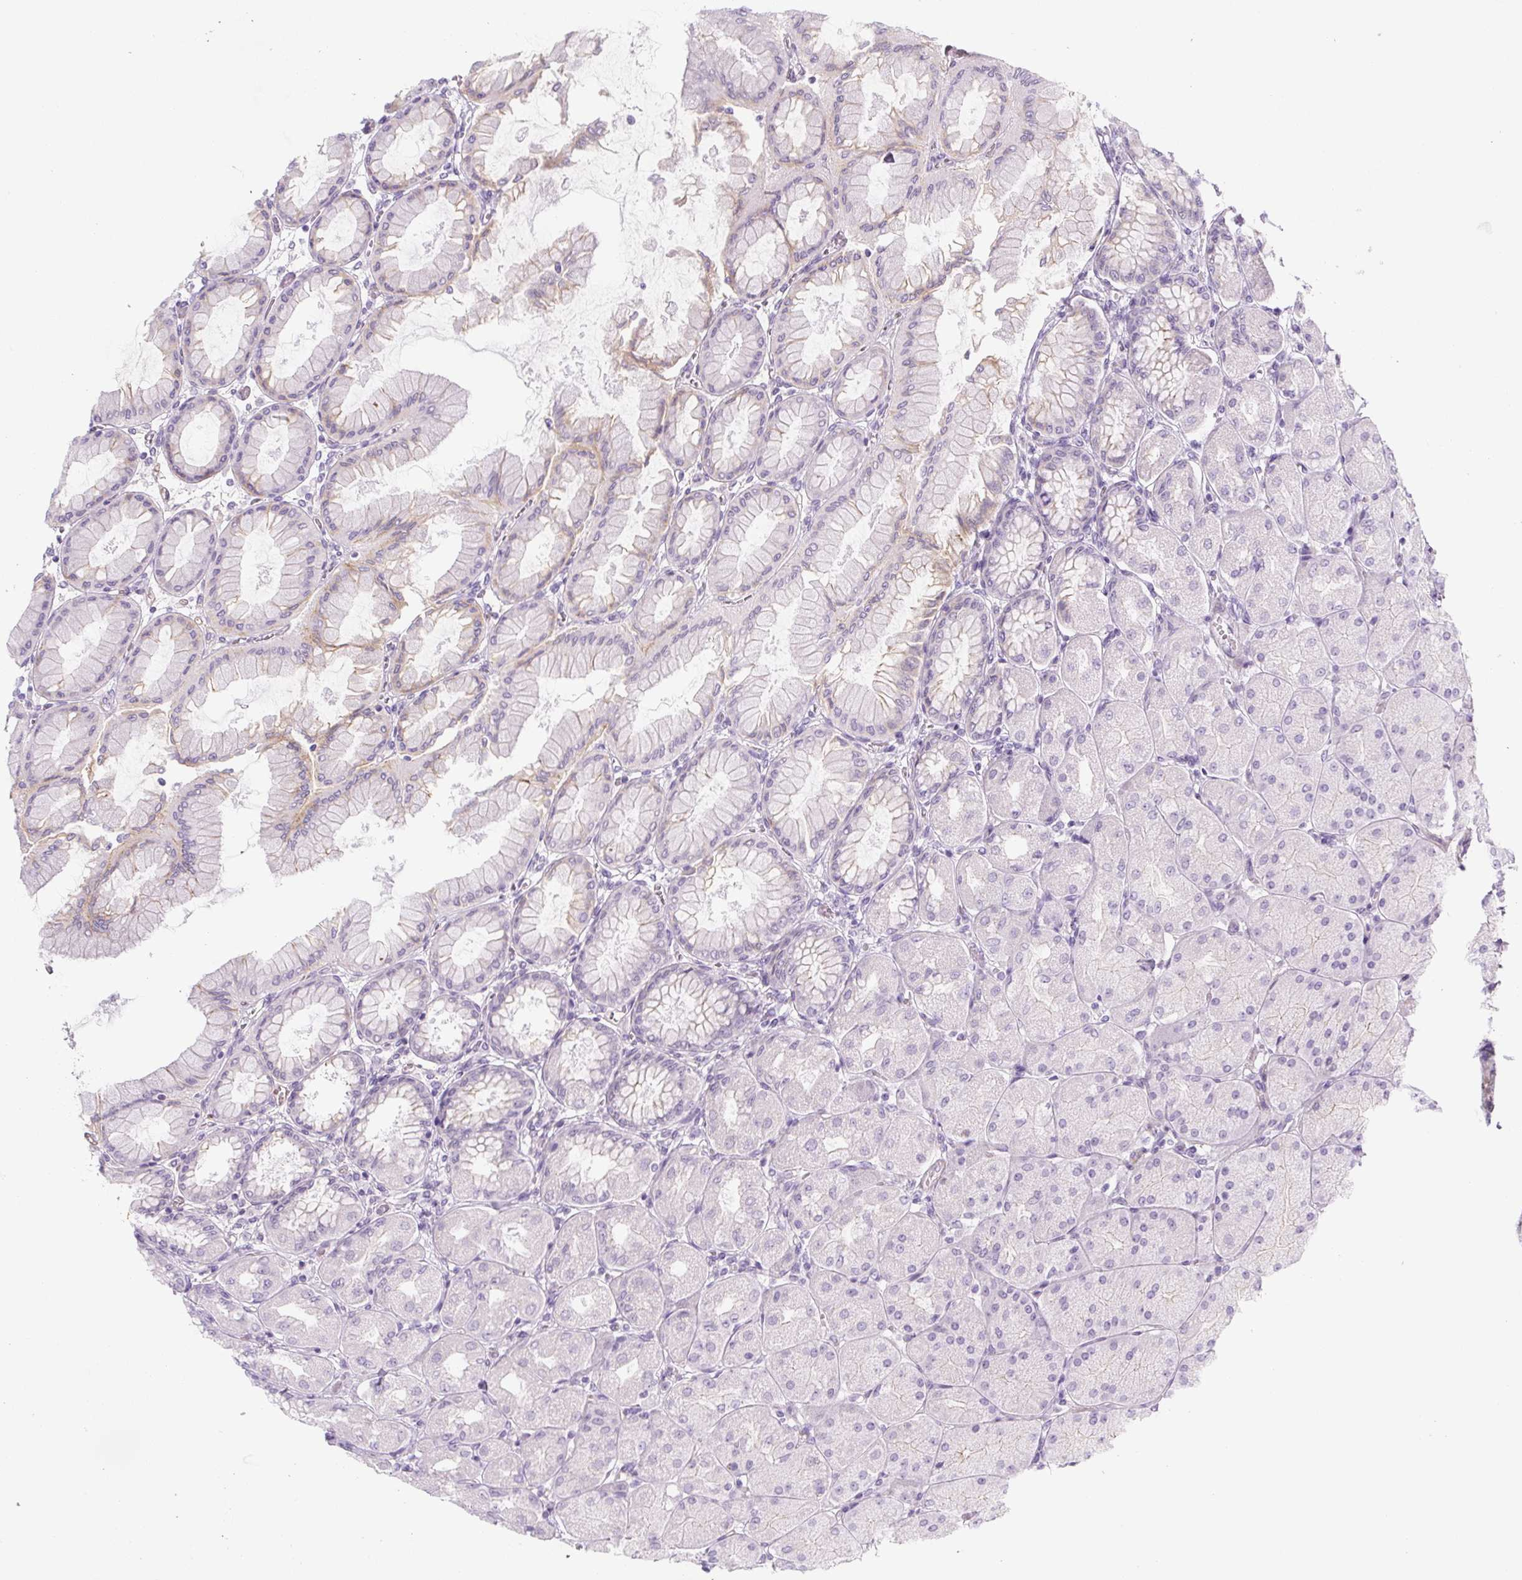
{"staining": {"intensity": "moderate", "quantity": "<25%", "location": "cytoplasmic/membranous"}, "tissue": "stomach", "cell_type": "Glandular cells", "image_type": "normal", "snomed": [{"axis": "morphology", "description": "Normal tissue, NOS"}, {"axis": "topography", "description": "Stomach, upper"}], "caption": "DAB immunohistochemical staining of normal stomach shows moderate cytoplasmic/membranous protein positivity in about <25% of glandular cells.", "gene": "PRM1", "patient": {"sex": "female", "age": 56}}